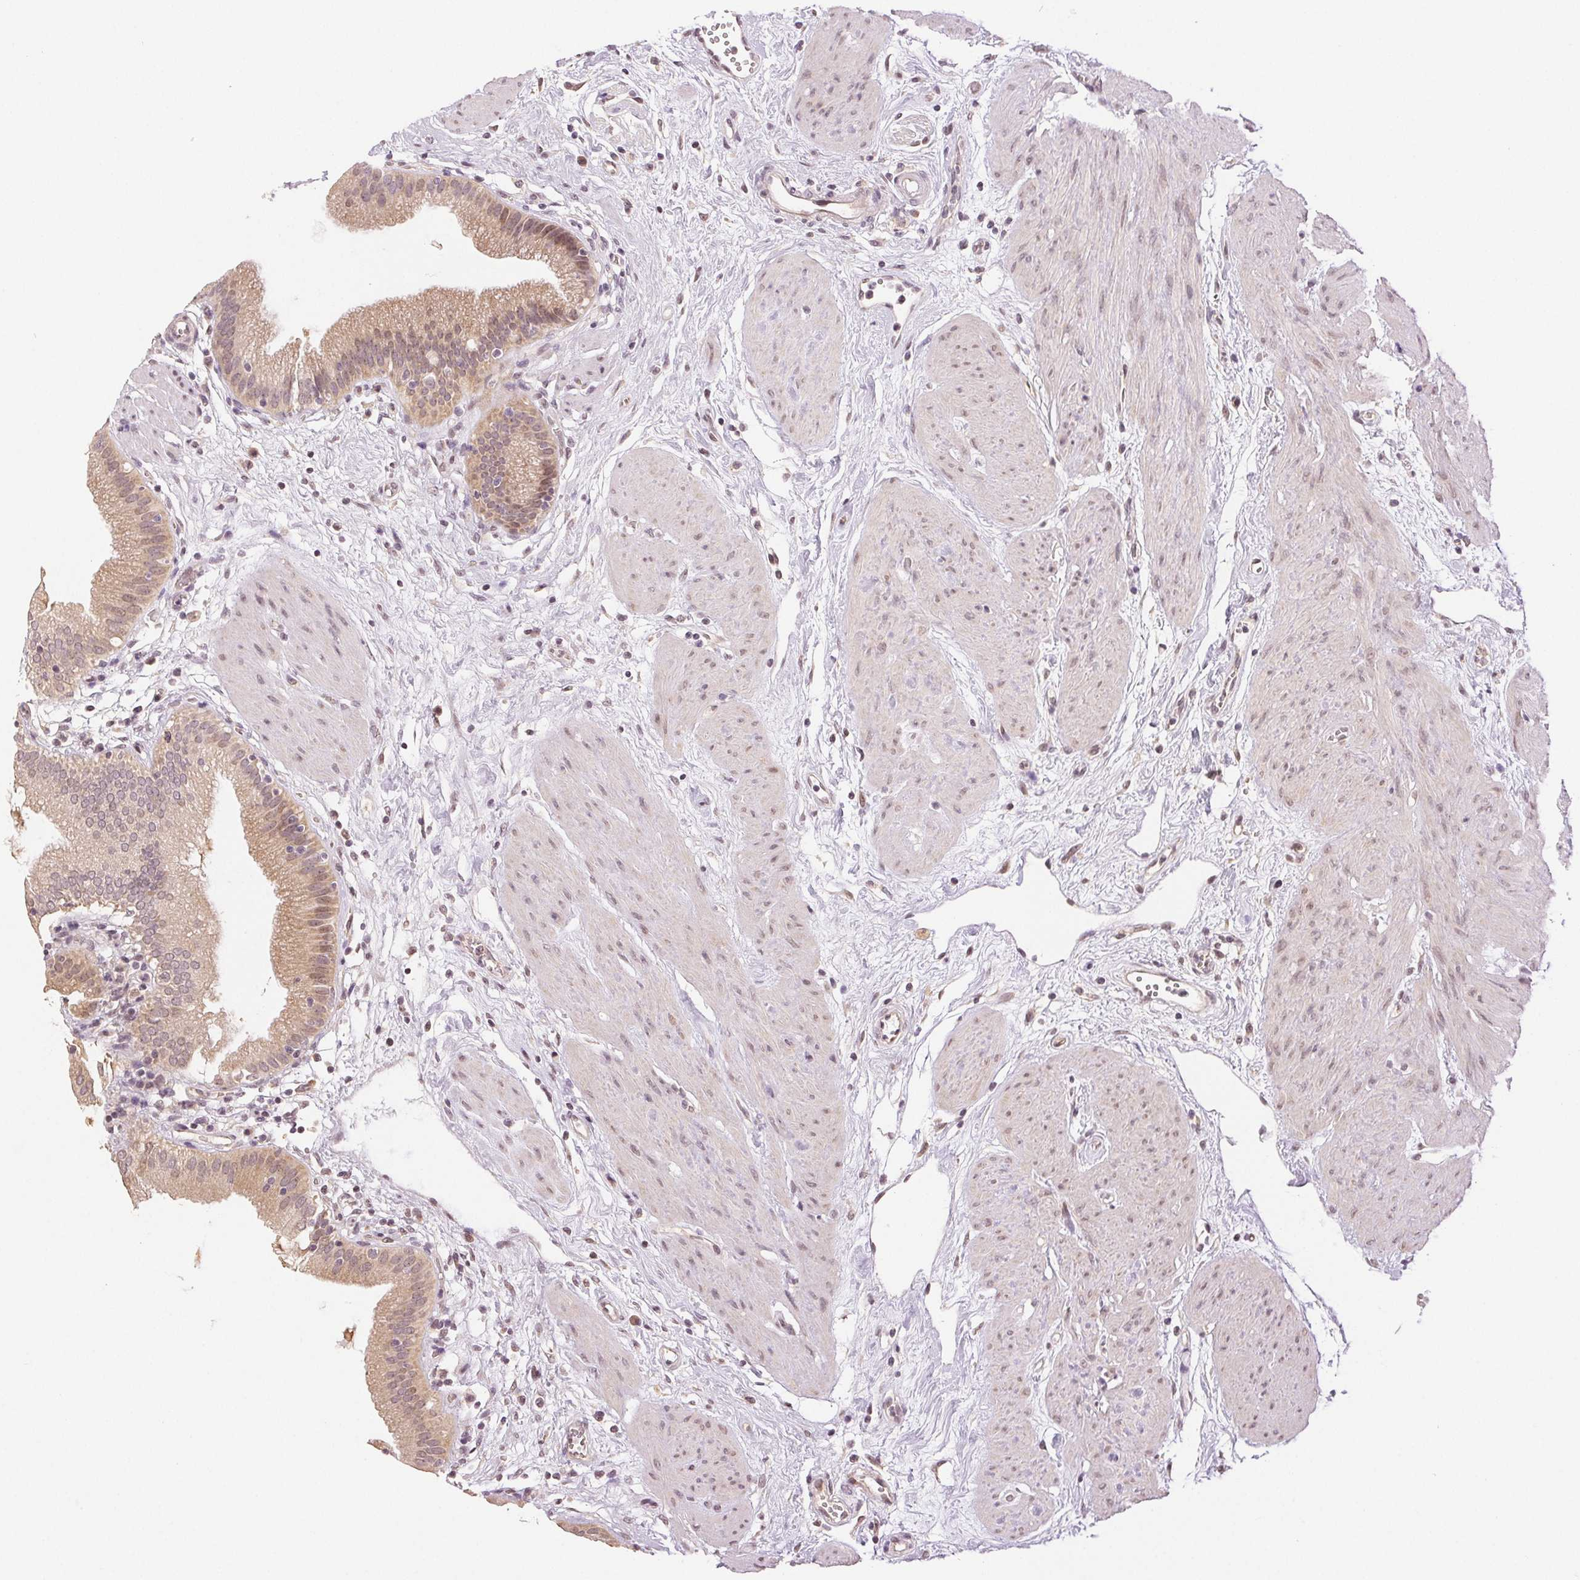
{"staining": {"intensity": "weak", "quantity": ">75%", "location": "cytoplasmic/membranous,nuclear"}, "tissue": "gallbladder", "cell_type": "Glandular cells", "image_type": "normal", "snomed": [{"axis": "morphology", "description": "Normal tissue, NOS"}, {"axis": "topography", "description": "Gallbladder"}], "caption": "Immunohistochemical staining of normal gallbladder displays >75% levels of weak cytoplasmic/membranous,nuclear protein expression in approximately >75% of glandular cells. Immunohistochemistry stains the protein of interest in brown and the nuclei are stained blue.", "gene": "PLCB1", "patient": {"sex": "female", "age": 65}}